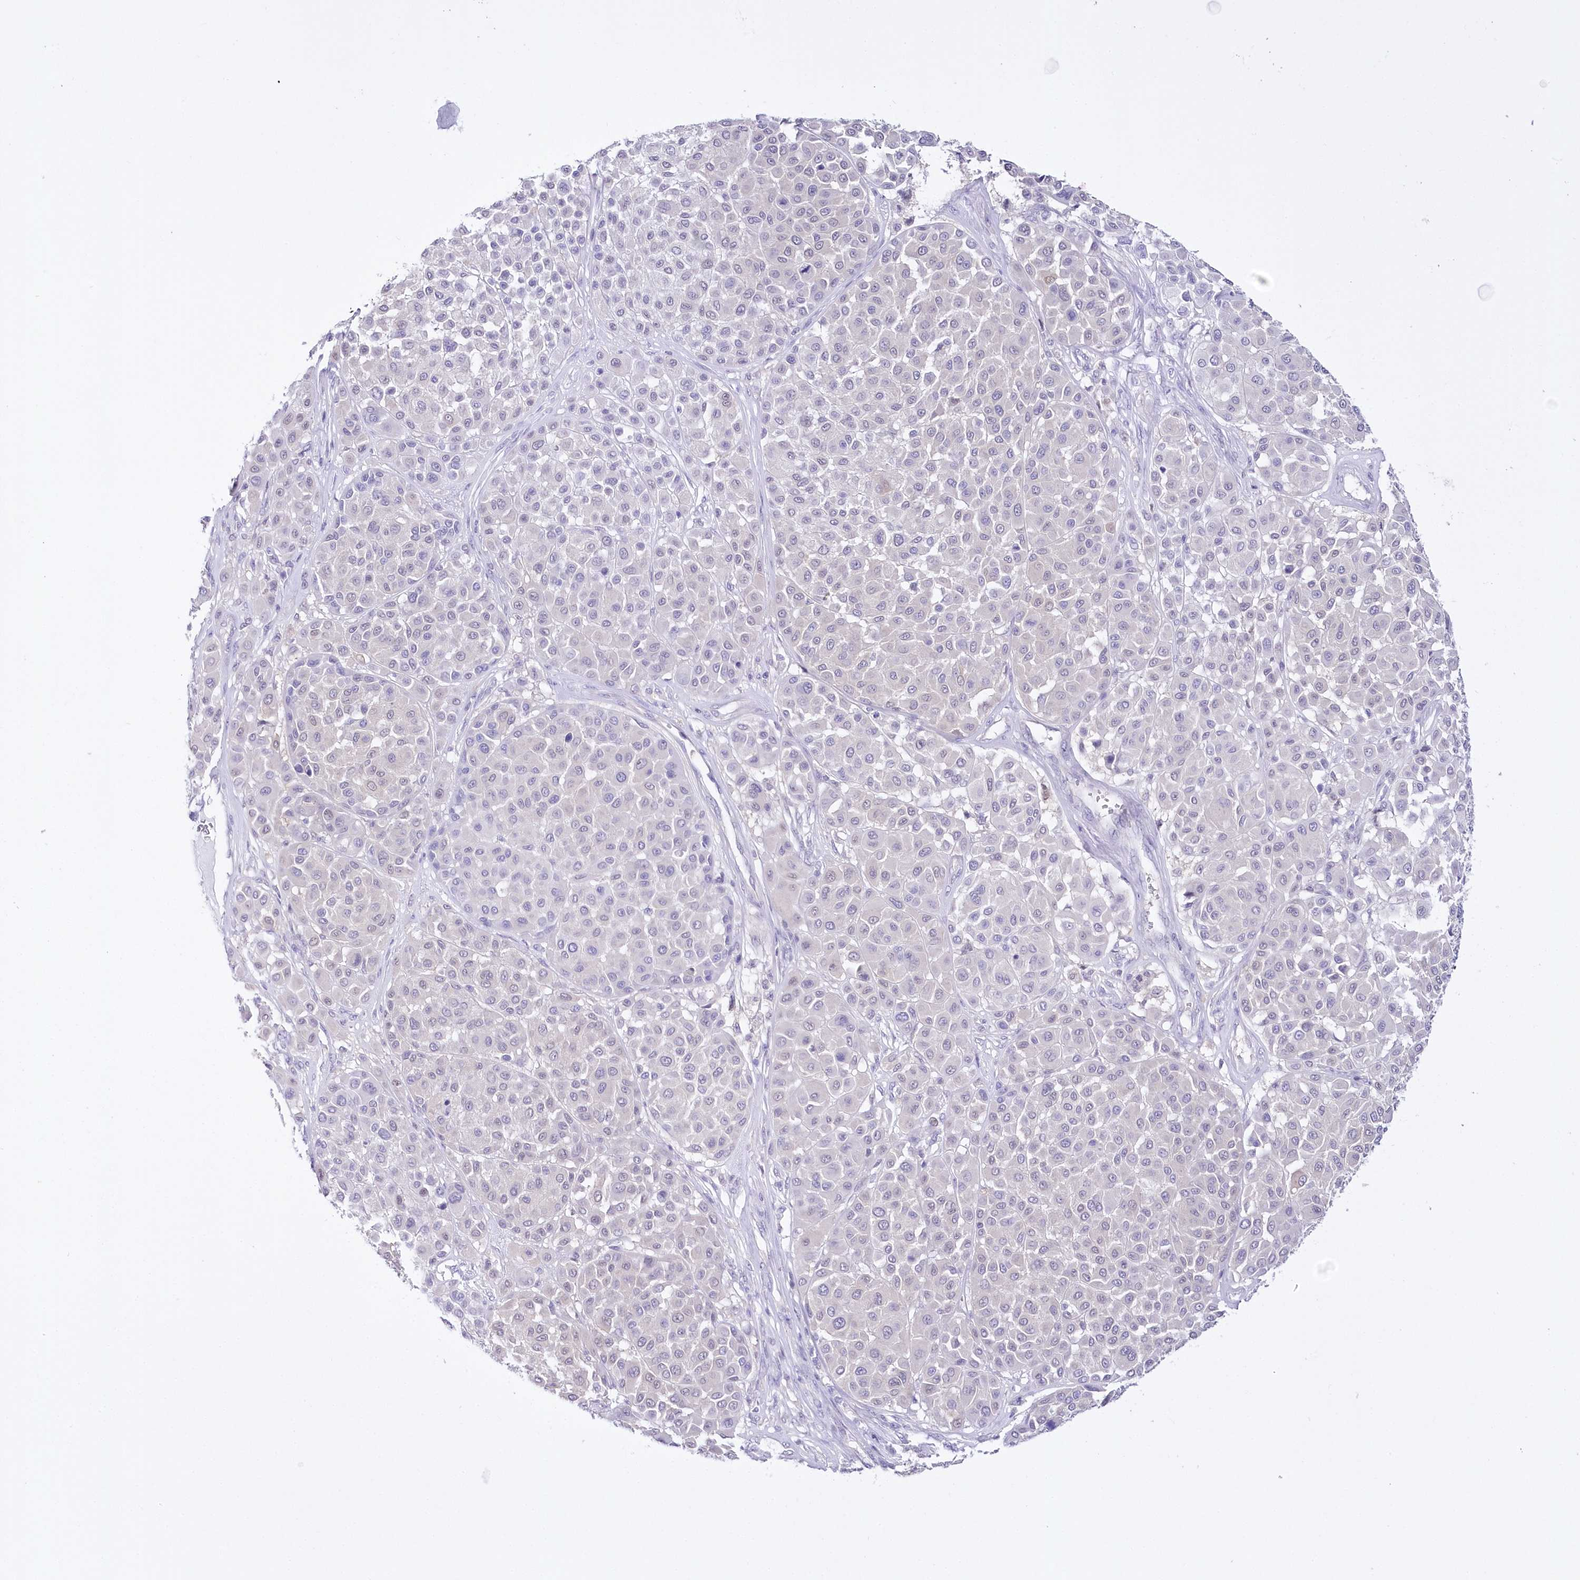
{"staining": {"intensity": "negative", "quantity": "none", "location": "none"}, "tissue": "melanoma", "cell_type": "Tumor cells", "image_type": "cancer", "snomed": [{"axis": "morphology", "description": "Malignant melanoma, Metastatic site"}, {"axis": "topography", "description": "Soft tissue"}], "caption": "Protein analysis of malignant melanoma (metastatic site) shows no significant staining in tumor cells. (Stains: DAB IHC with hematoxylin counter stain, Microscopy: brightfield microscopy at high magnification).", "gene": "UBA6", "patient": {"sex": "male", "age": 41}}